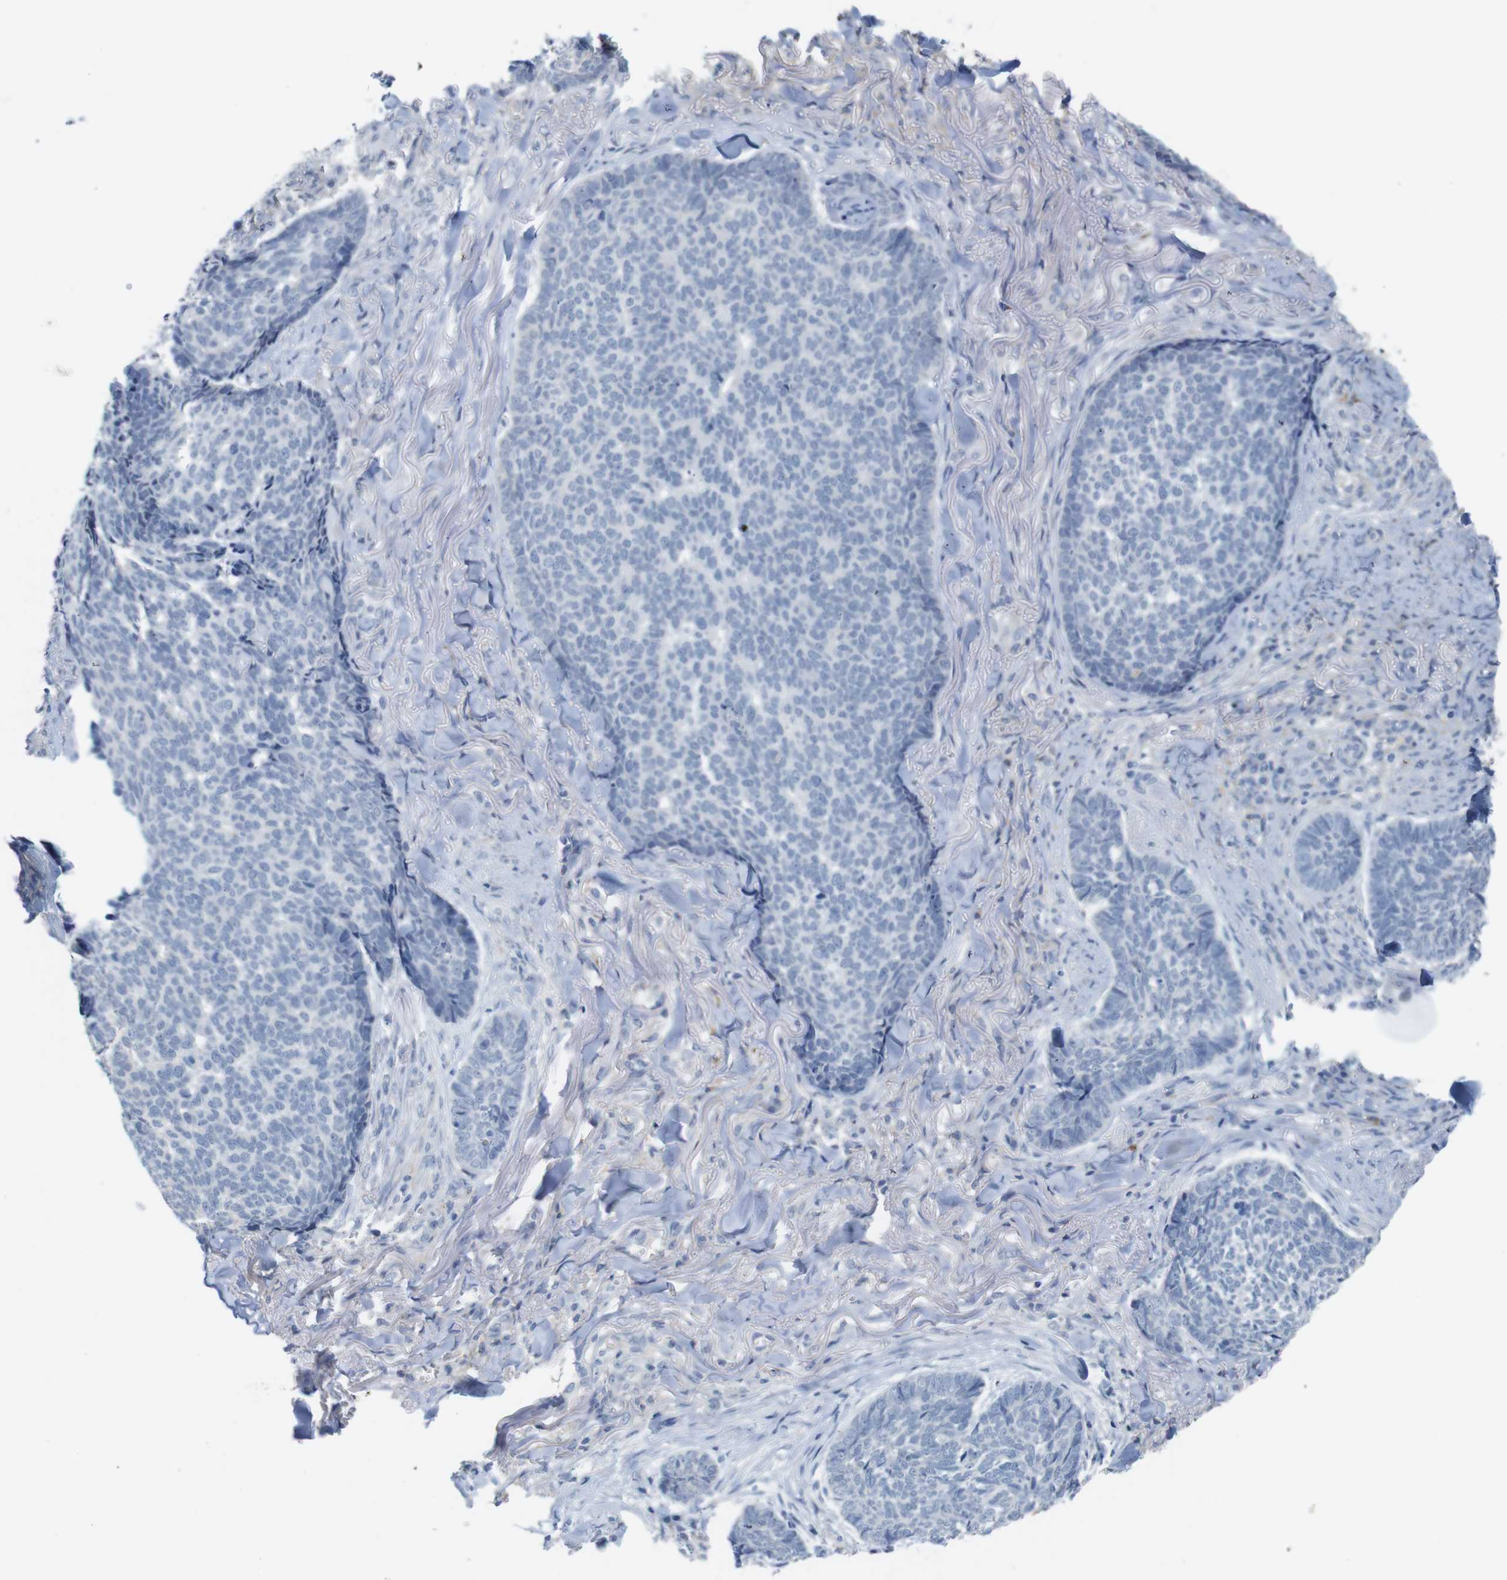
{"staining": {"intensity": "negative", "quantity": "none", "location": "none"}, "tissue": "skin cancer", "cell_type": "Tumor cells", "image_type": "cancer", "snomed": [{"axis": "morphology", "description": "Basal cell carcinoma"}, {"axis": "topography", "description": "Skin"}], "caption": "DAB immunohistochemical staining of human skin cancer demonstrates no significant staining in tumor cells. (DAB immunohistochemistry (IHC), high magnification).", "gene": "OTOF", "patient": {"sex": "male", "age": 84}}